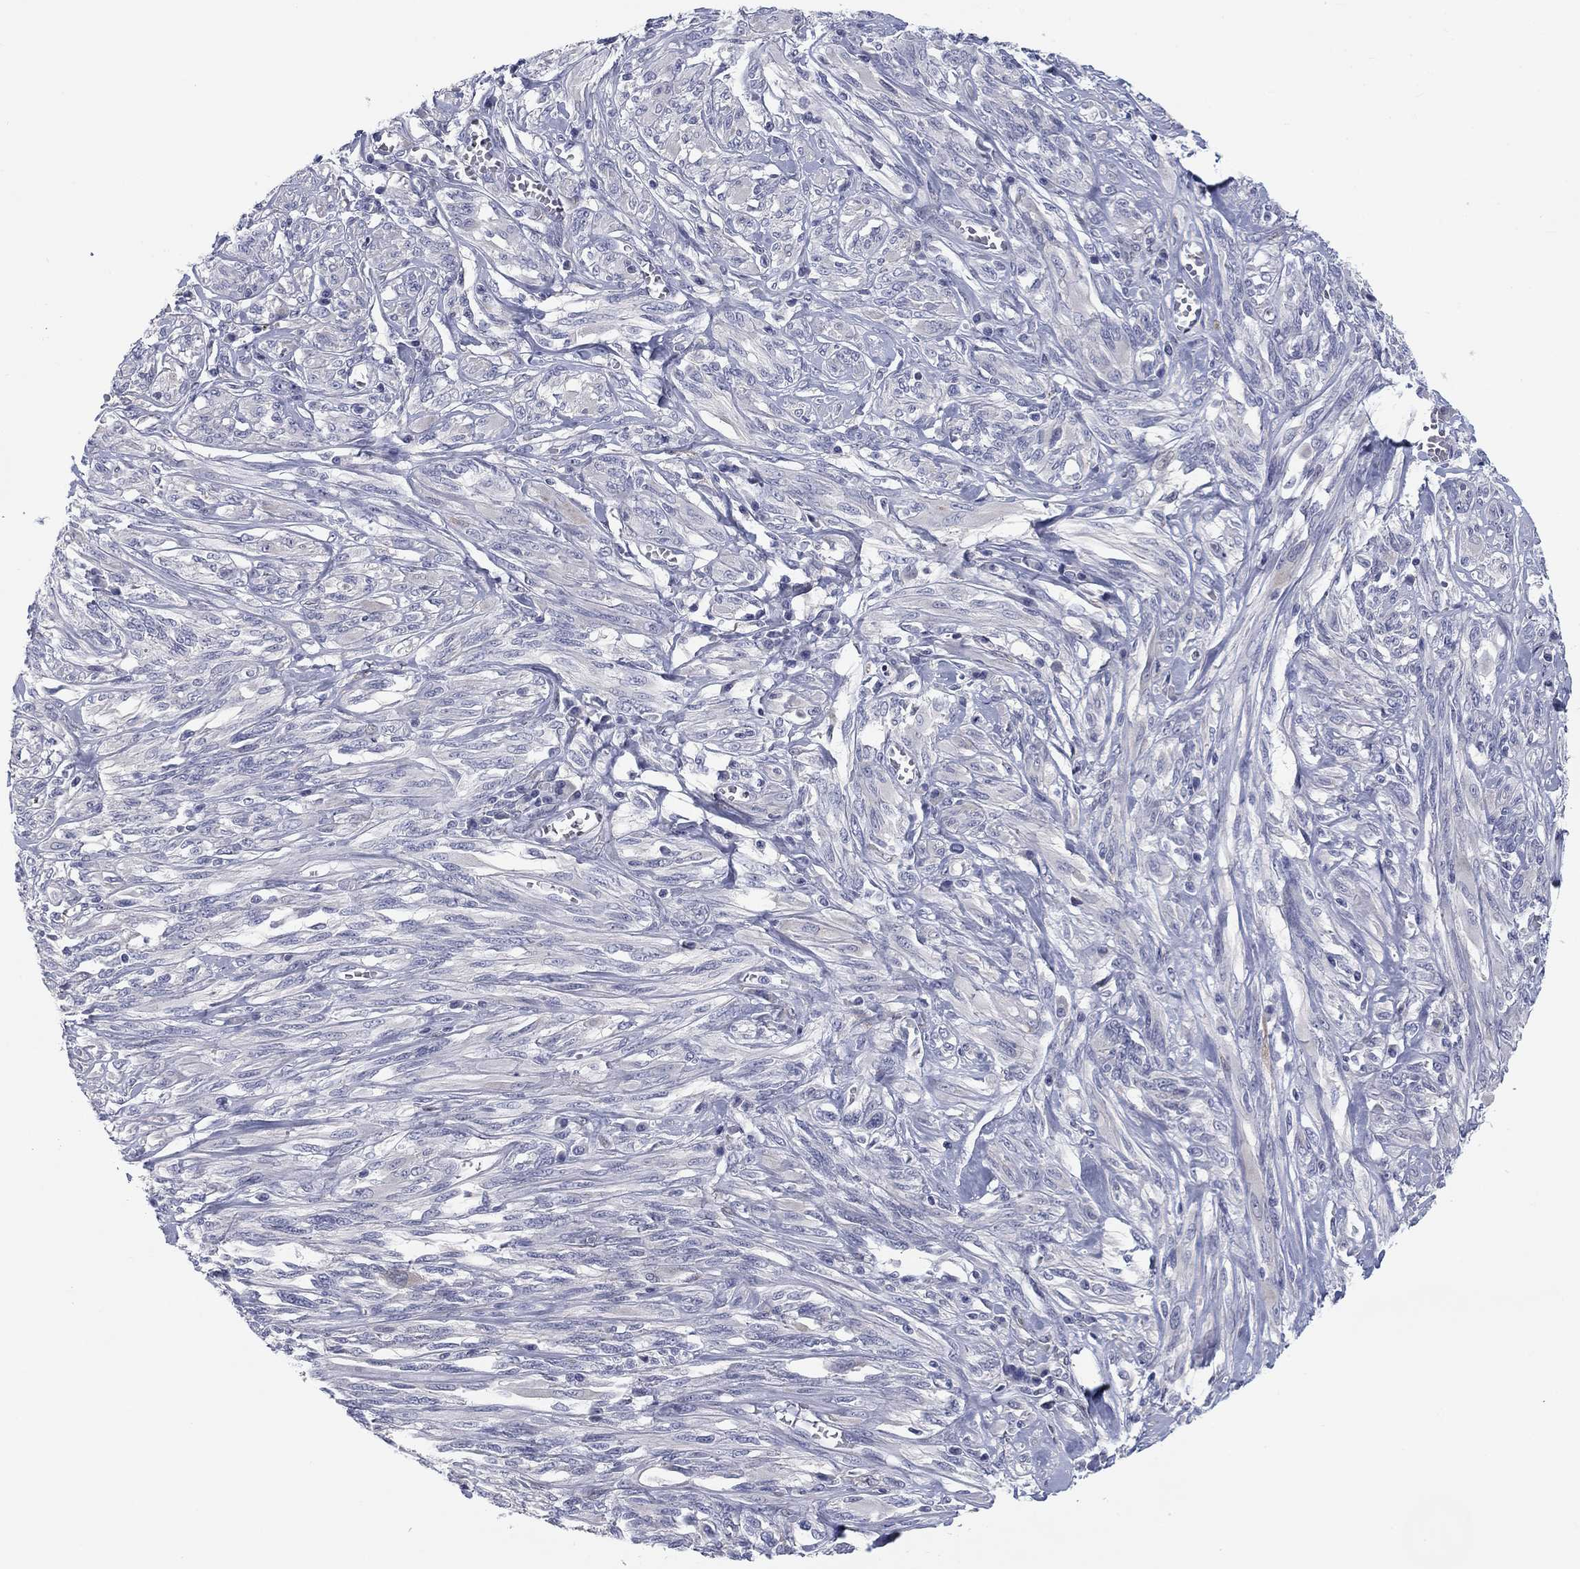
{"staining": {"intensity": "negative", "quantity": "none", "location": "none"}, "tissue": "melanoma", "cell_type": "Tumor cells", "image_type": "cancer", "snomed": [{"axis": "morphology", "description": "Malignant melanoma, NOS"}, {"axis": "topography", "description": "Skin"}], "caption": "DAB immunohistochemical staining of melanoma displays no significant positivity in tumor cells.", "gene": "CALB1", "patient": {"sex": "female", "age": 91}}